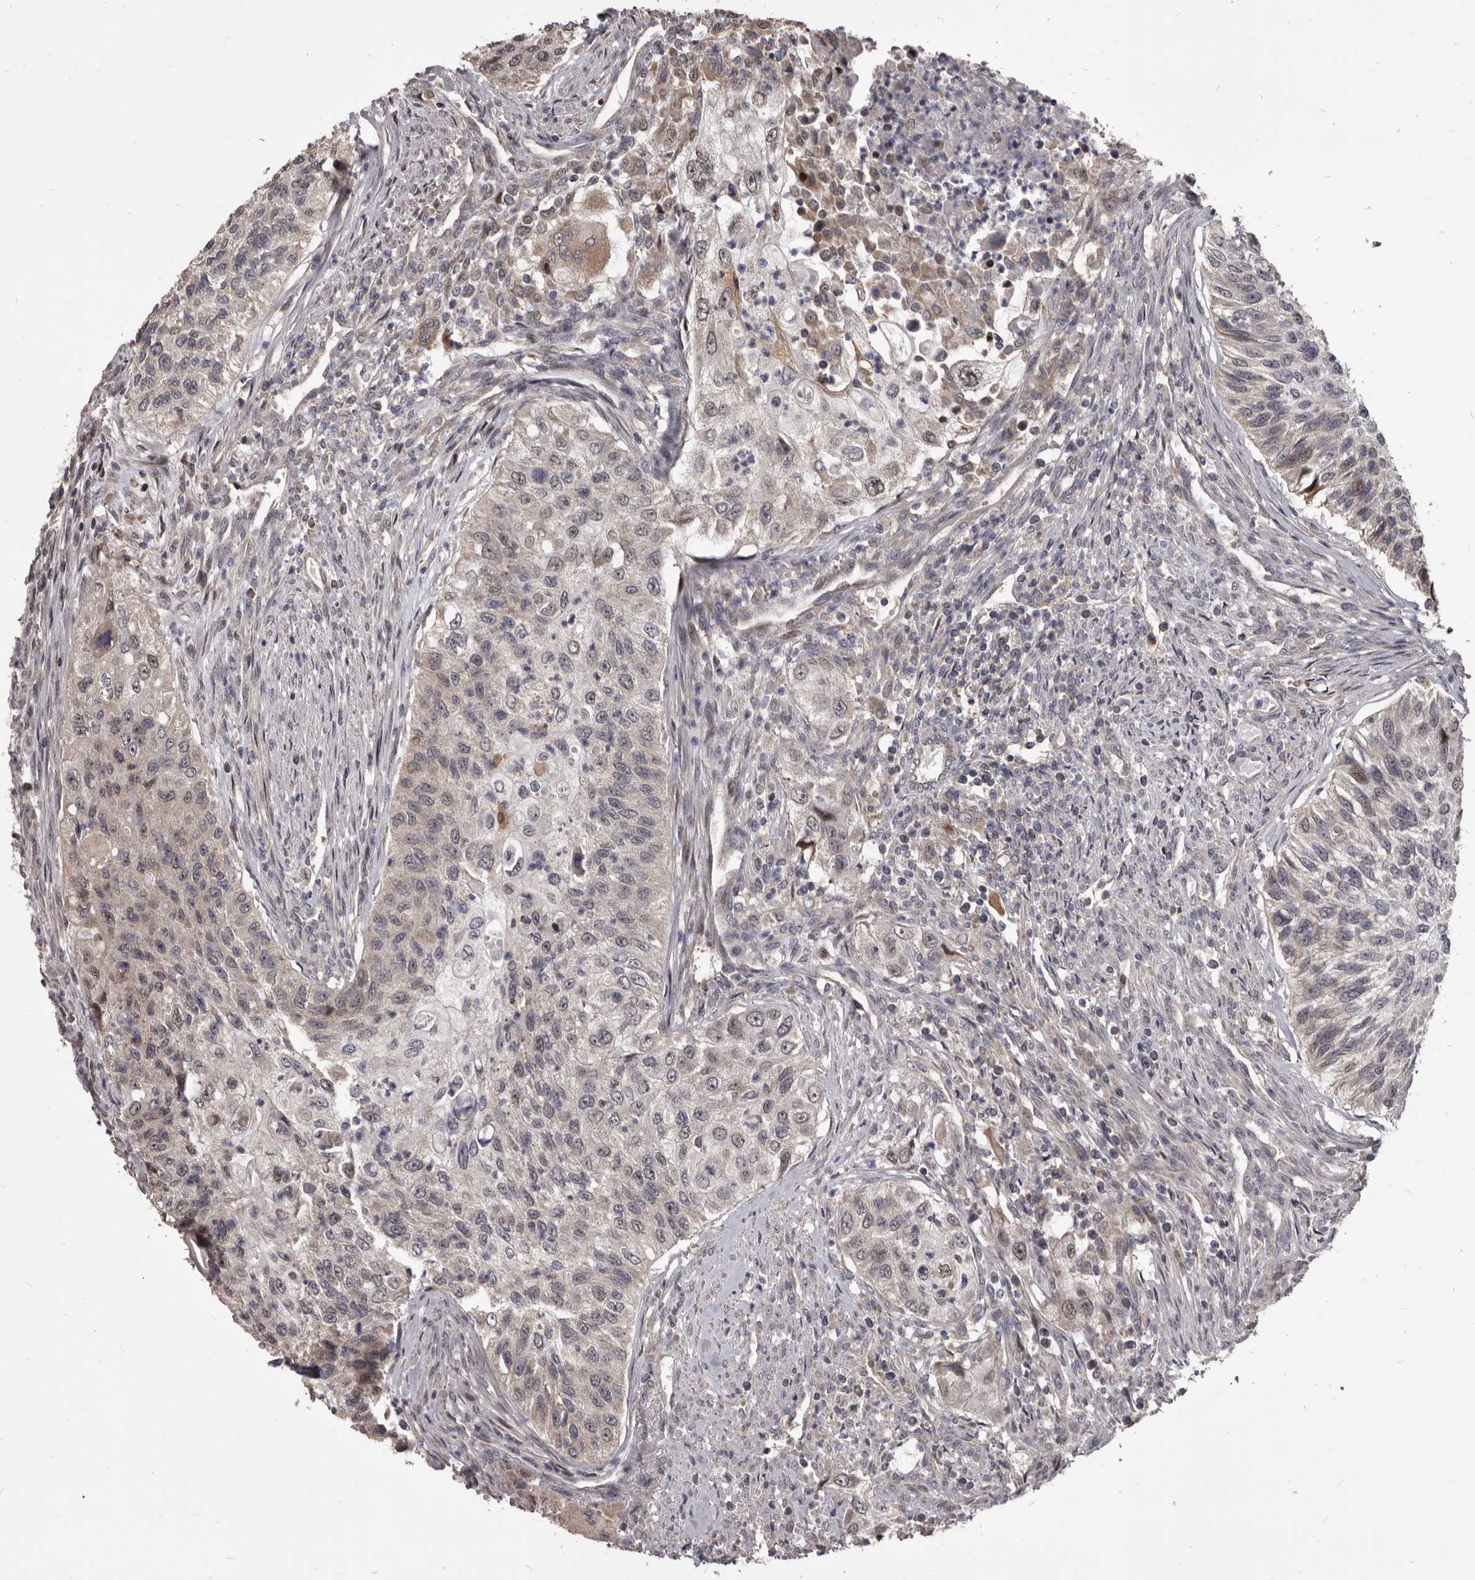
{"staining": {"intensity": "weak", "quantity": "<25%", "location": "cytoplasmic/membranous,nuclear"}, "tissue": "urothelial cancer", "cell_type": "Tumor cells", "image_type": "cancer", "snomed": [{"axis": "morphology", "description": "Urothelial carcinoma, High grade"}, {"axis": "topography", "description": "Urinary bladder"}], "caption": "This is an immunohistochemistry (IHC) histopathology image of urothelial cancer. There is no expression in tumor cells.", "gene": "MAP3K14", "patient": {"sex": "female", "age": 60}}